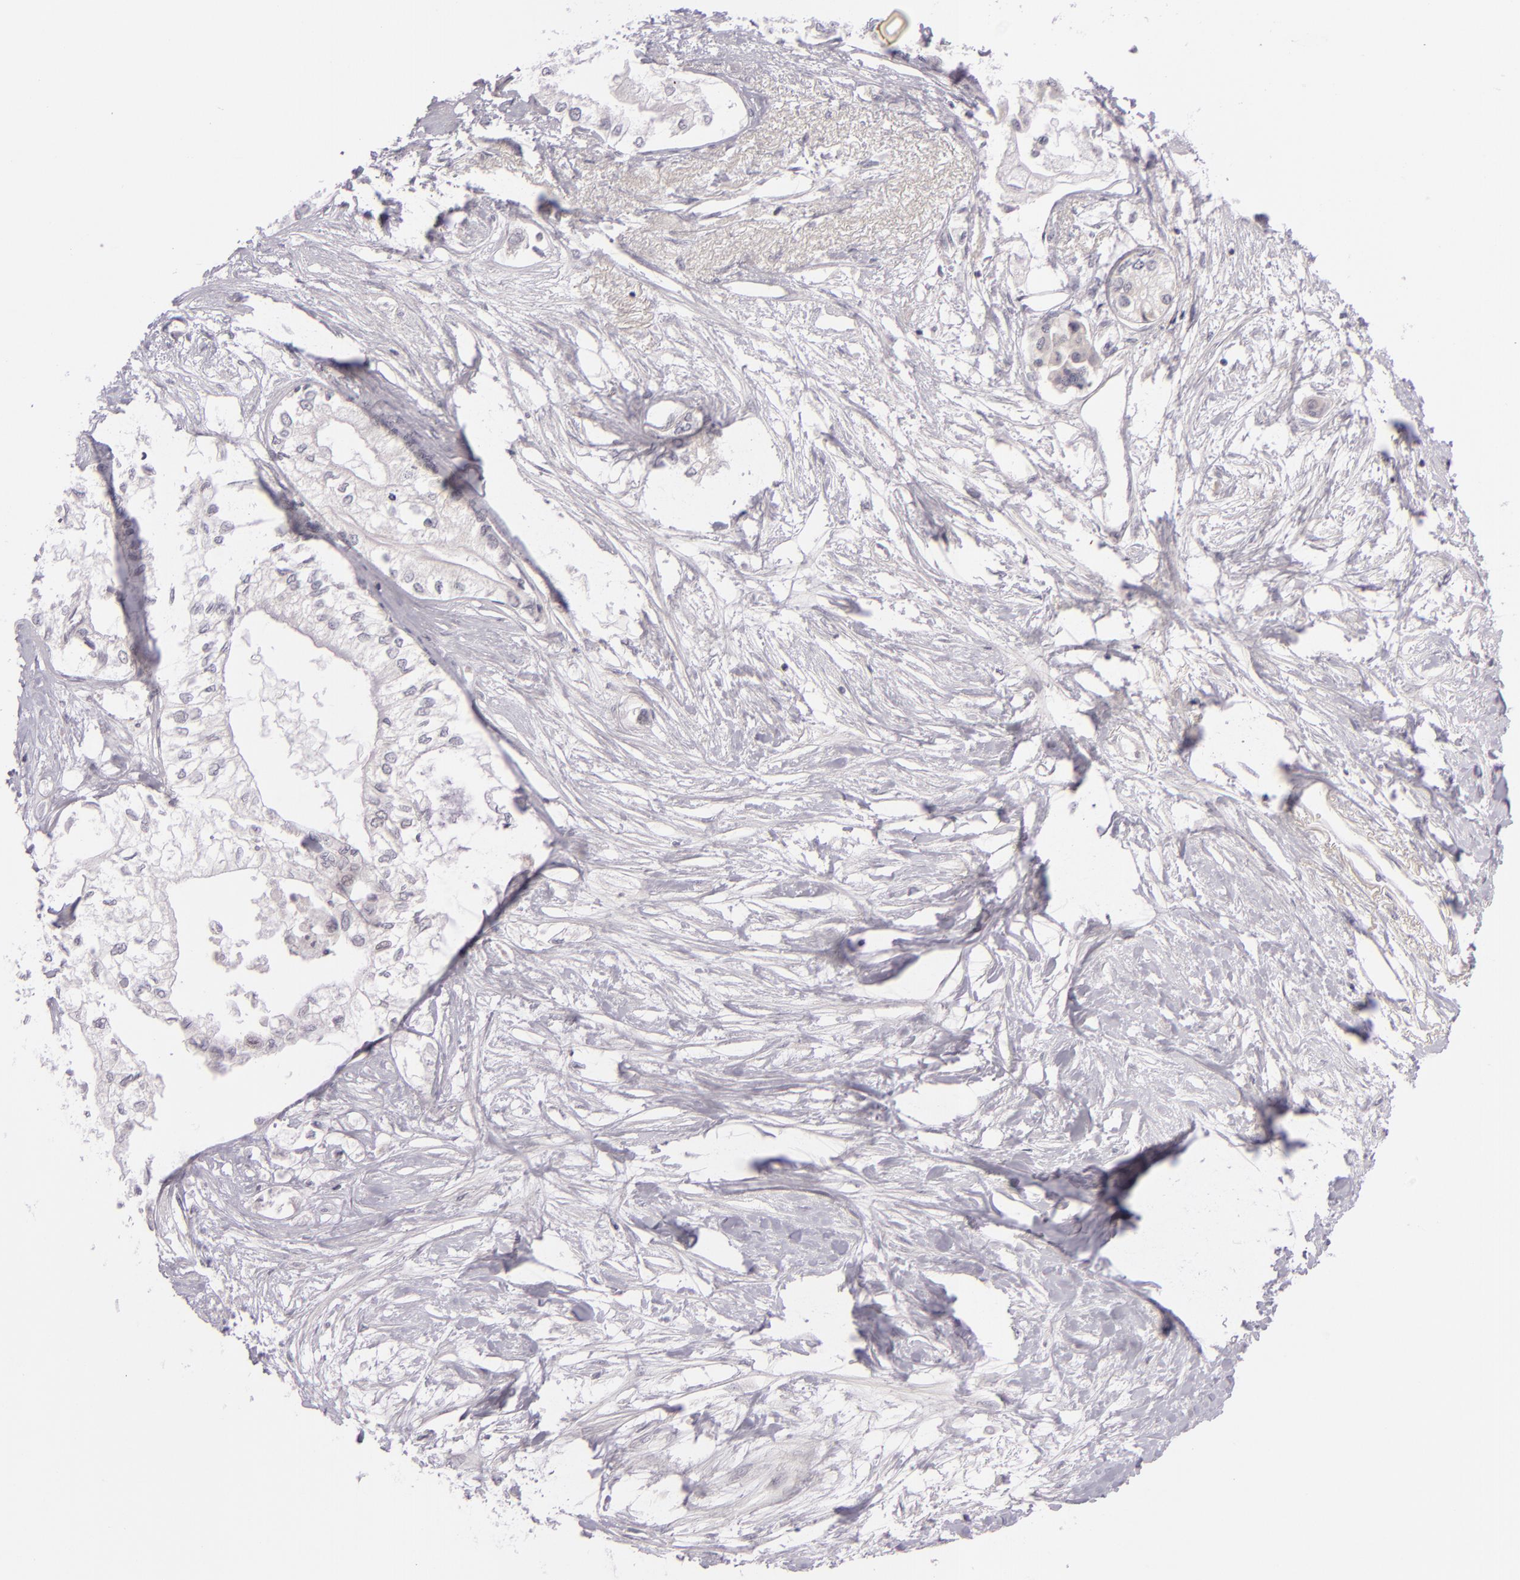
{"staining": {"intensity": "negative", "quantity": "none", "location": "none"}, "tissue": "pancreatic cancer", "cell_type": "Tumor cells", "image_type": "cancer", "snomed": [{"axis": "morphology", "description": "Adenocarcinoma, NOS"}, {"axis": "topography", "description": "Pancreas"}], "caption": "Photomicrograph shows no protein staining in tumor cells of pancreatic cancer tissue.", "gene": "DAG1", "patient": {"sex": "male", "age": 79}}